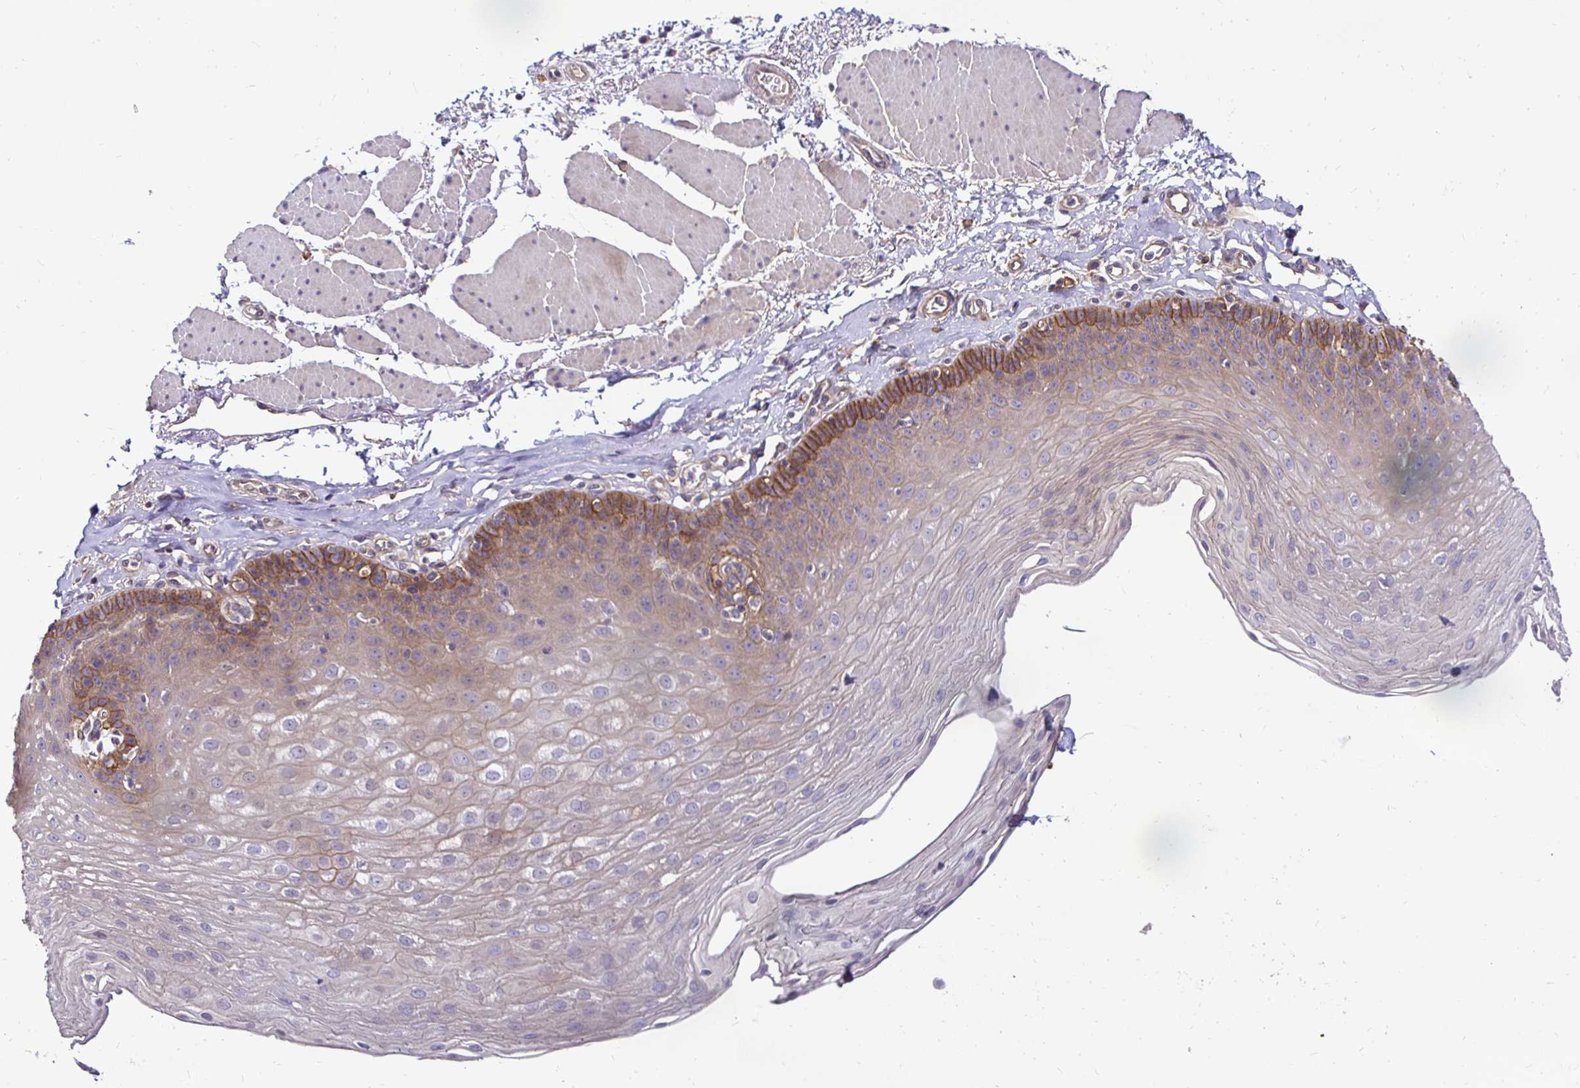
{"staining": {"intensity": "moderate", "quantity": "25%-75%", "location": "cytoplasmic/membranous"}, "tissue": "esophagus", "cell_type": "Squamous epithelial cells", "image_type": "normal", "snomed": [{"axis": "morphology", "description": "Normal tissue, NOS"}, {"axis": "topography", "description": "Esophagus"}], "caption": "Brown immunohistochemical staining in unremarkable human esophagus exhibits moderate cytoplasmic/membranous staining in approximately 25%-75% of squamous epithelial cells.", "gene": "SLC9A1", "patient": {"sex": "female", "age": 81}}